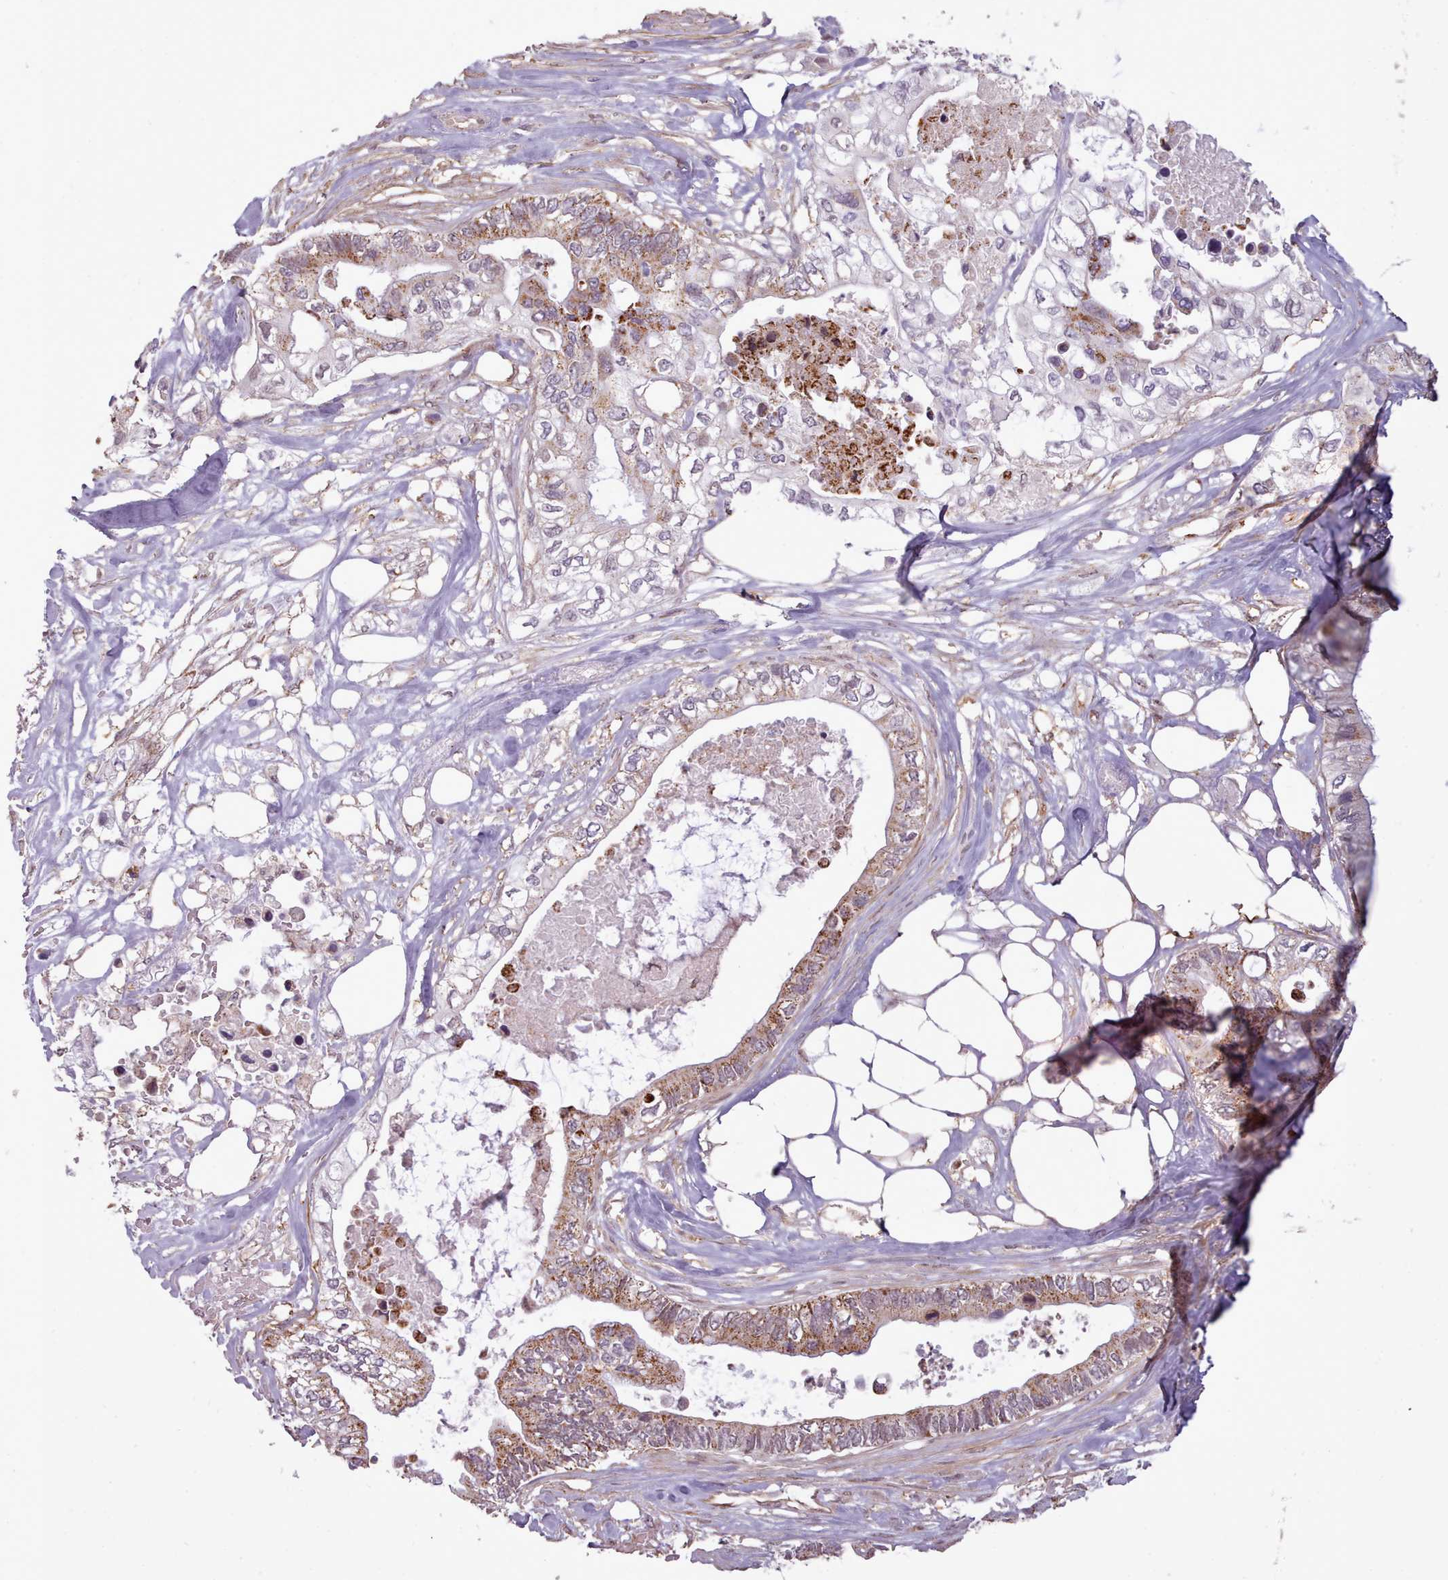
{"staining": {"intensity": "moderate", "quantity": "25%-75%", "location": "cytoplasmic/membranous"}, "tissue": "pancreatic cancer", "cell_type": "Tumor cells", "image_type": "cancer", "snomed": [{"axis": "morphology", "description": "Adenocarcinoma, NOS"}, {"axis": "topography", "description": "Pancreas"}], "caption": "Pancreatic adenocarcinoma tissue demonstrates moderate cytoplasmic/membranous staining in approximately 25%-75% of tumor cells, visualized by immunohistochemistry.", "gene": "ZMYM4", "patient": {"sex": "female", "age": 63}}